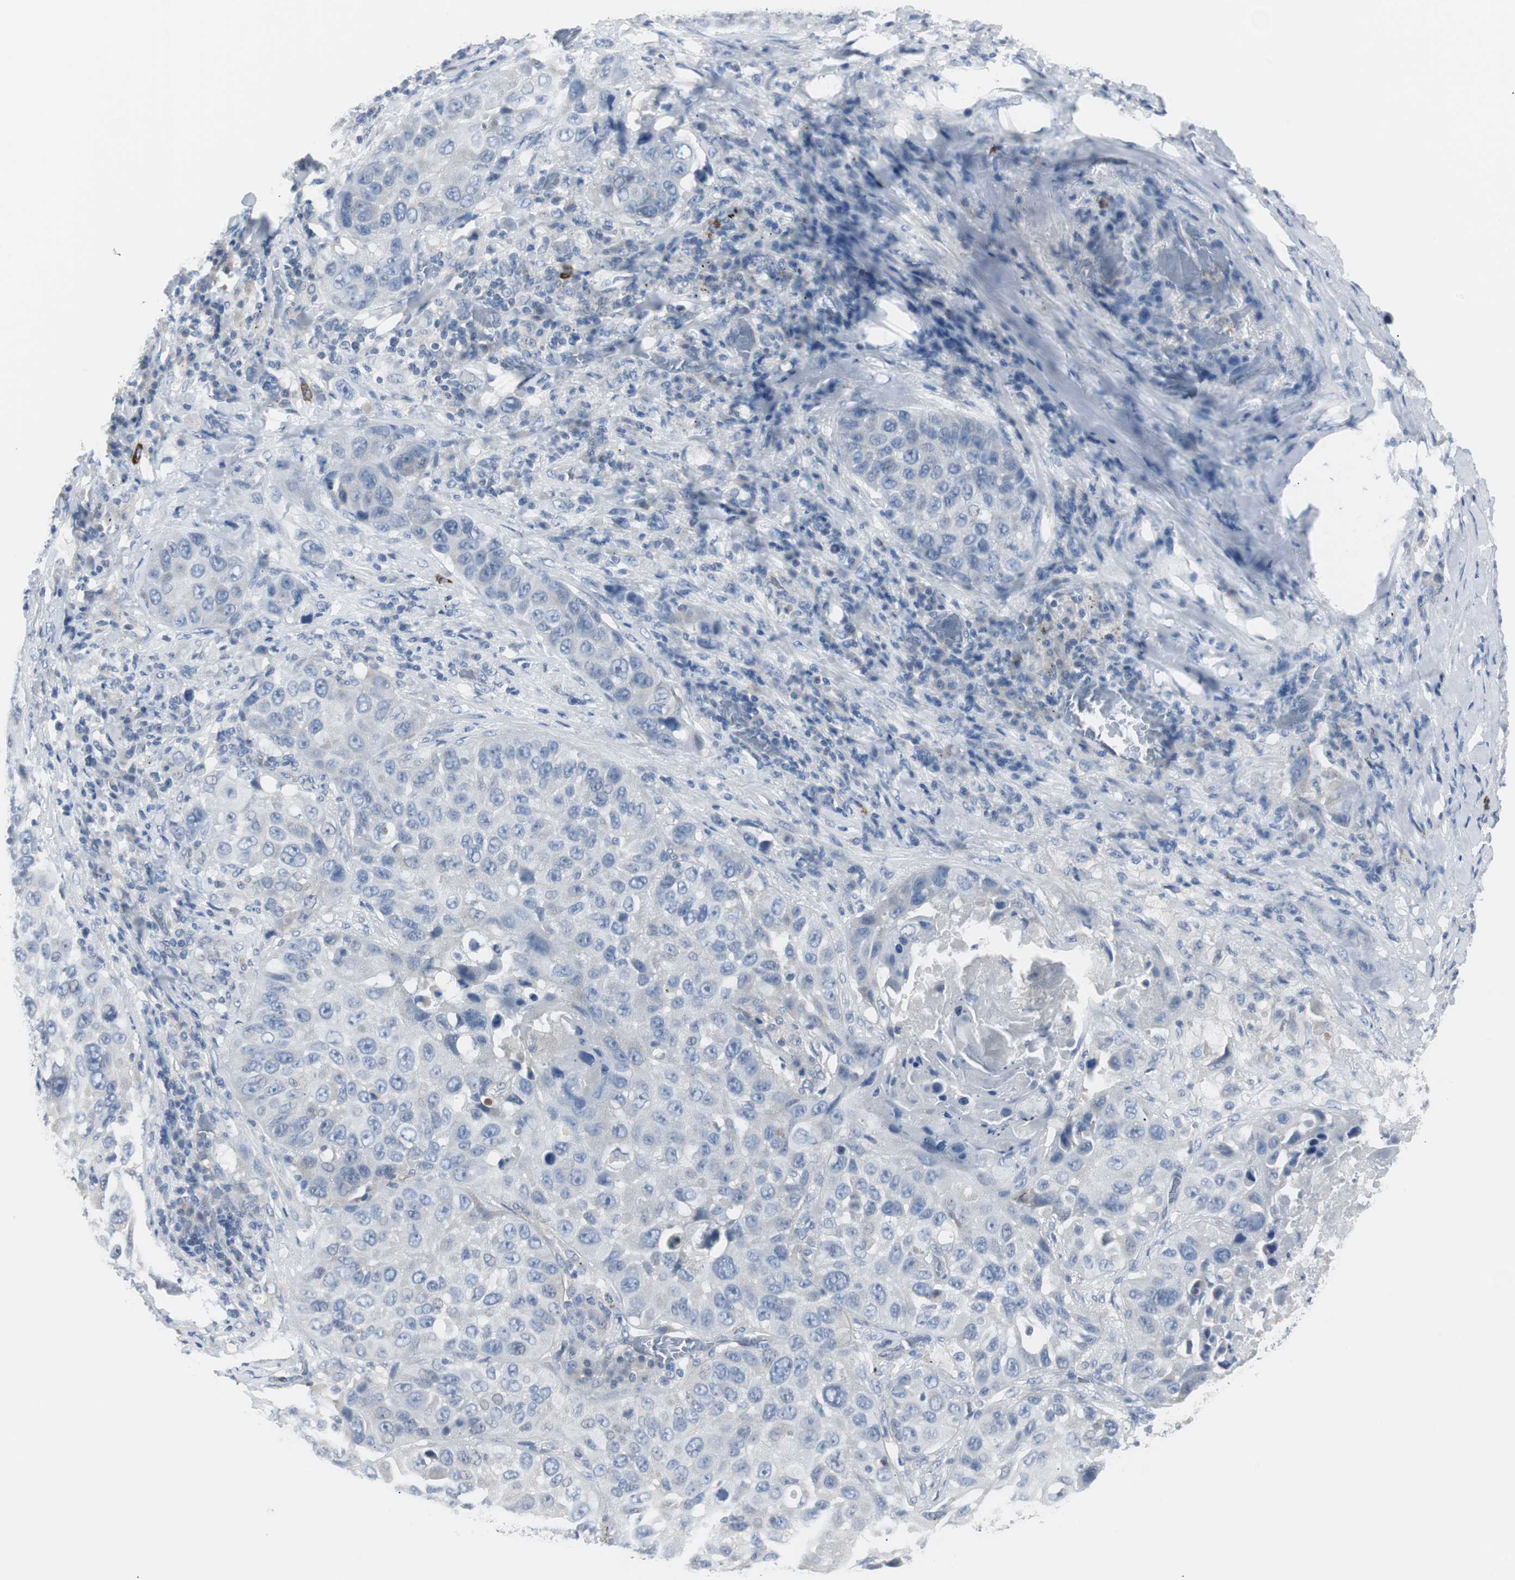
{"staining": {"intensity": "negative", "quantity": "none", "location": "none"}, "tissue": "lung cancer", "cell_type": "Tumor cells", "image_type": "cancer", "snomed": [{"axis": "morphology", "description": "Squamous cell carcinoma, NOS"}, {"axis": "topography", "description": "Lung"}], "caption": "Immunohistochemistry (IHC) micrograph of human squamous cell carcinoma (lung) stained for a protein (brown), which shows no staining in tumor cells. (DAB (3,3'-diaminobenzidine) IHC, high magnification).", "gene": "RASA1", "patient": {"sex": "male", "age": 57}}